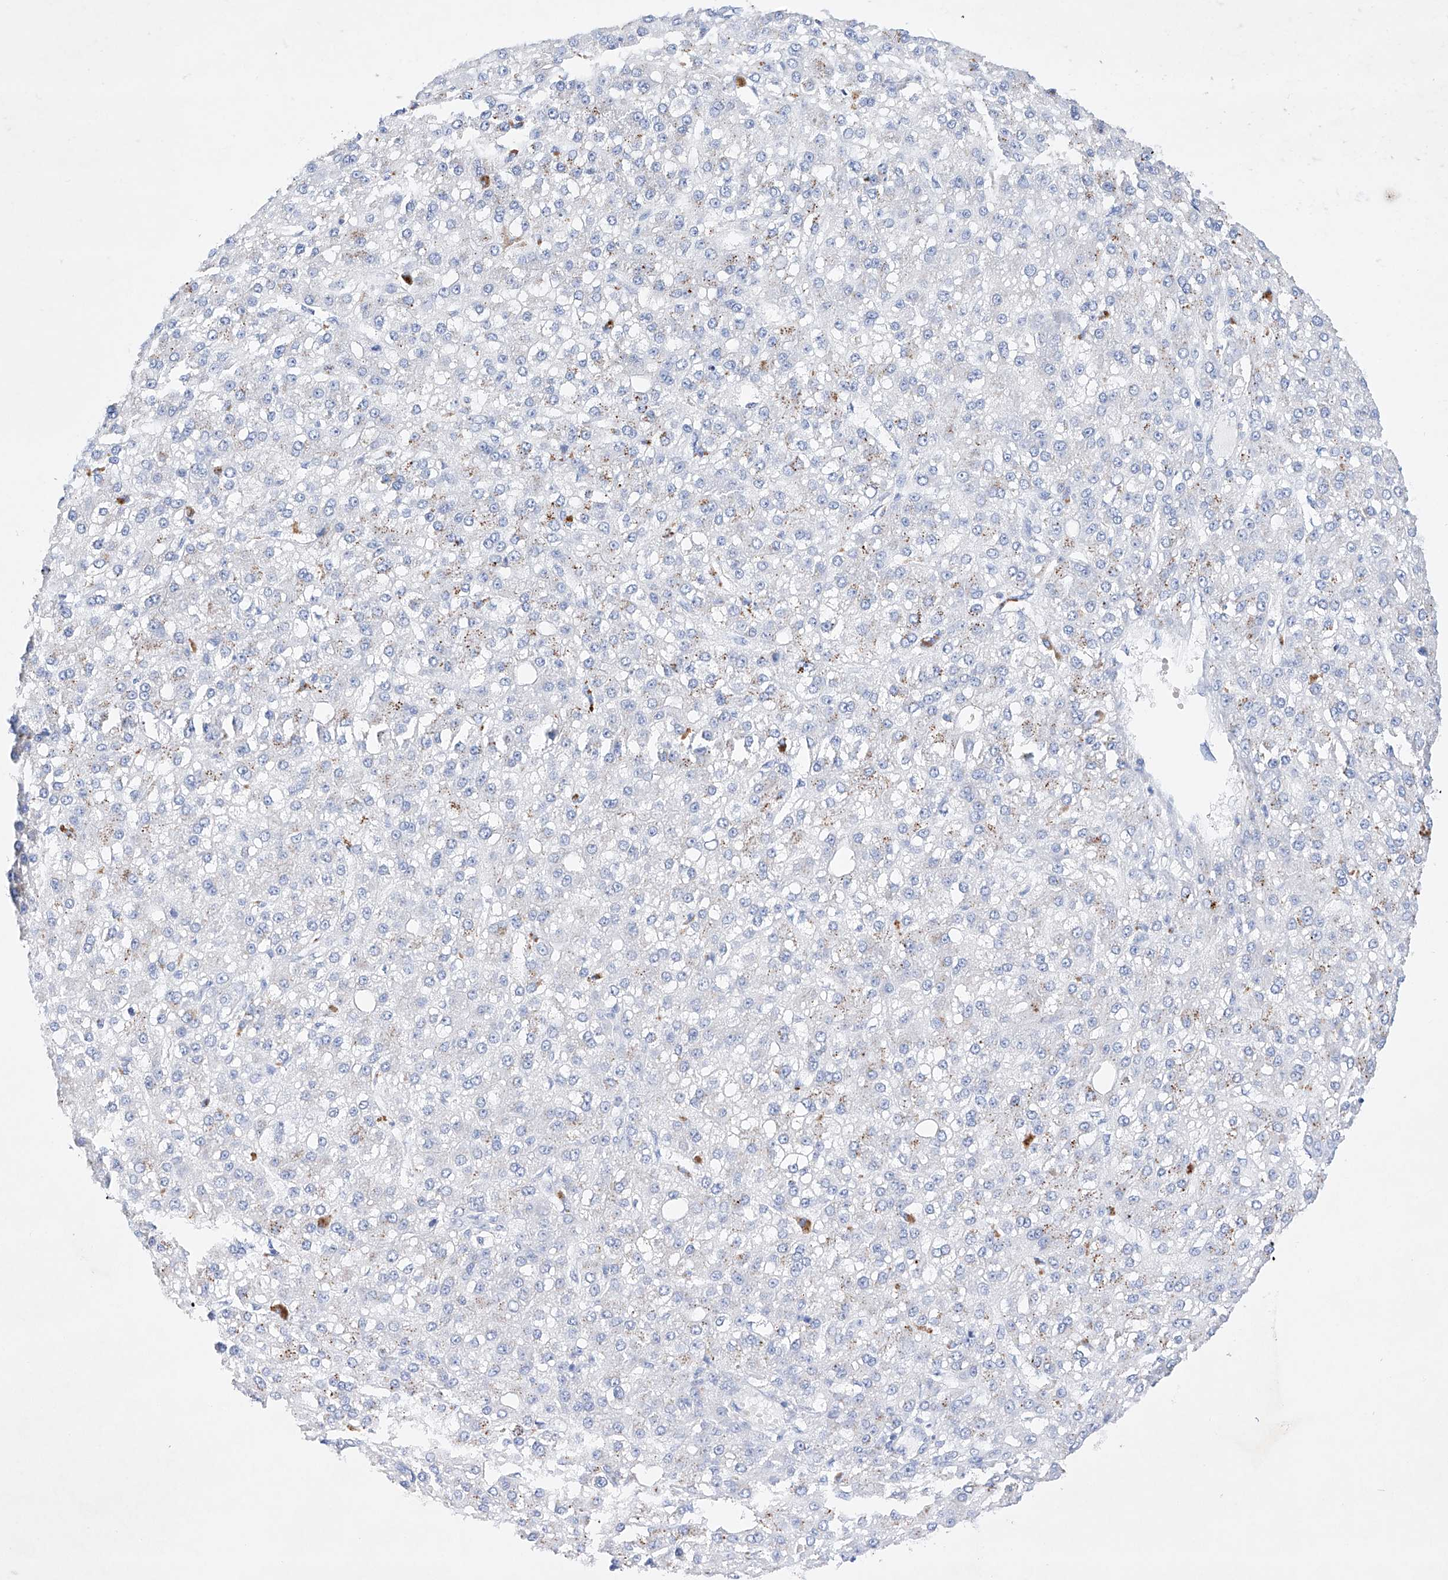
{"staining": {"intensity": "negative", "quantity": "none", "location": "none"}, "tissue": "liver cancer", "cell_type": "Tumor cells", "image_type": "cancer", "snomed": [{"axis": "morphology", "description": "Carcinoma, Hepatocellular, NOS"}, {"axis": "topography", "description": "Liver"}], "caption": "Immunohistochemistry image of neoplastic tissue: human liver cancer (hepatocellular carcinoma) stained with DAB shows no significant protein positivity in tumor cells.", "gene": "LURAP1", "patient": {"sex": "male", "age": 67}}